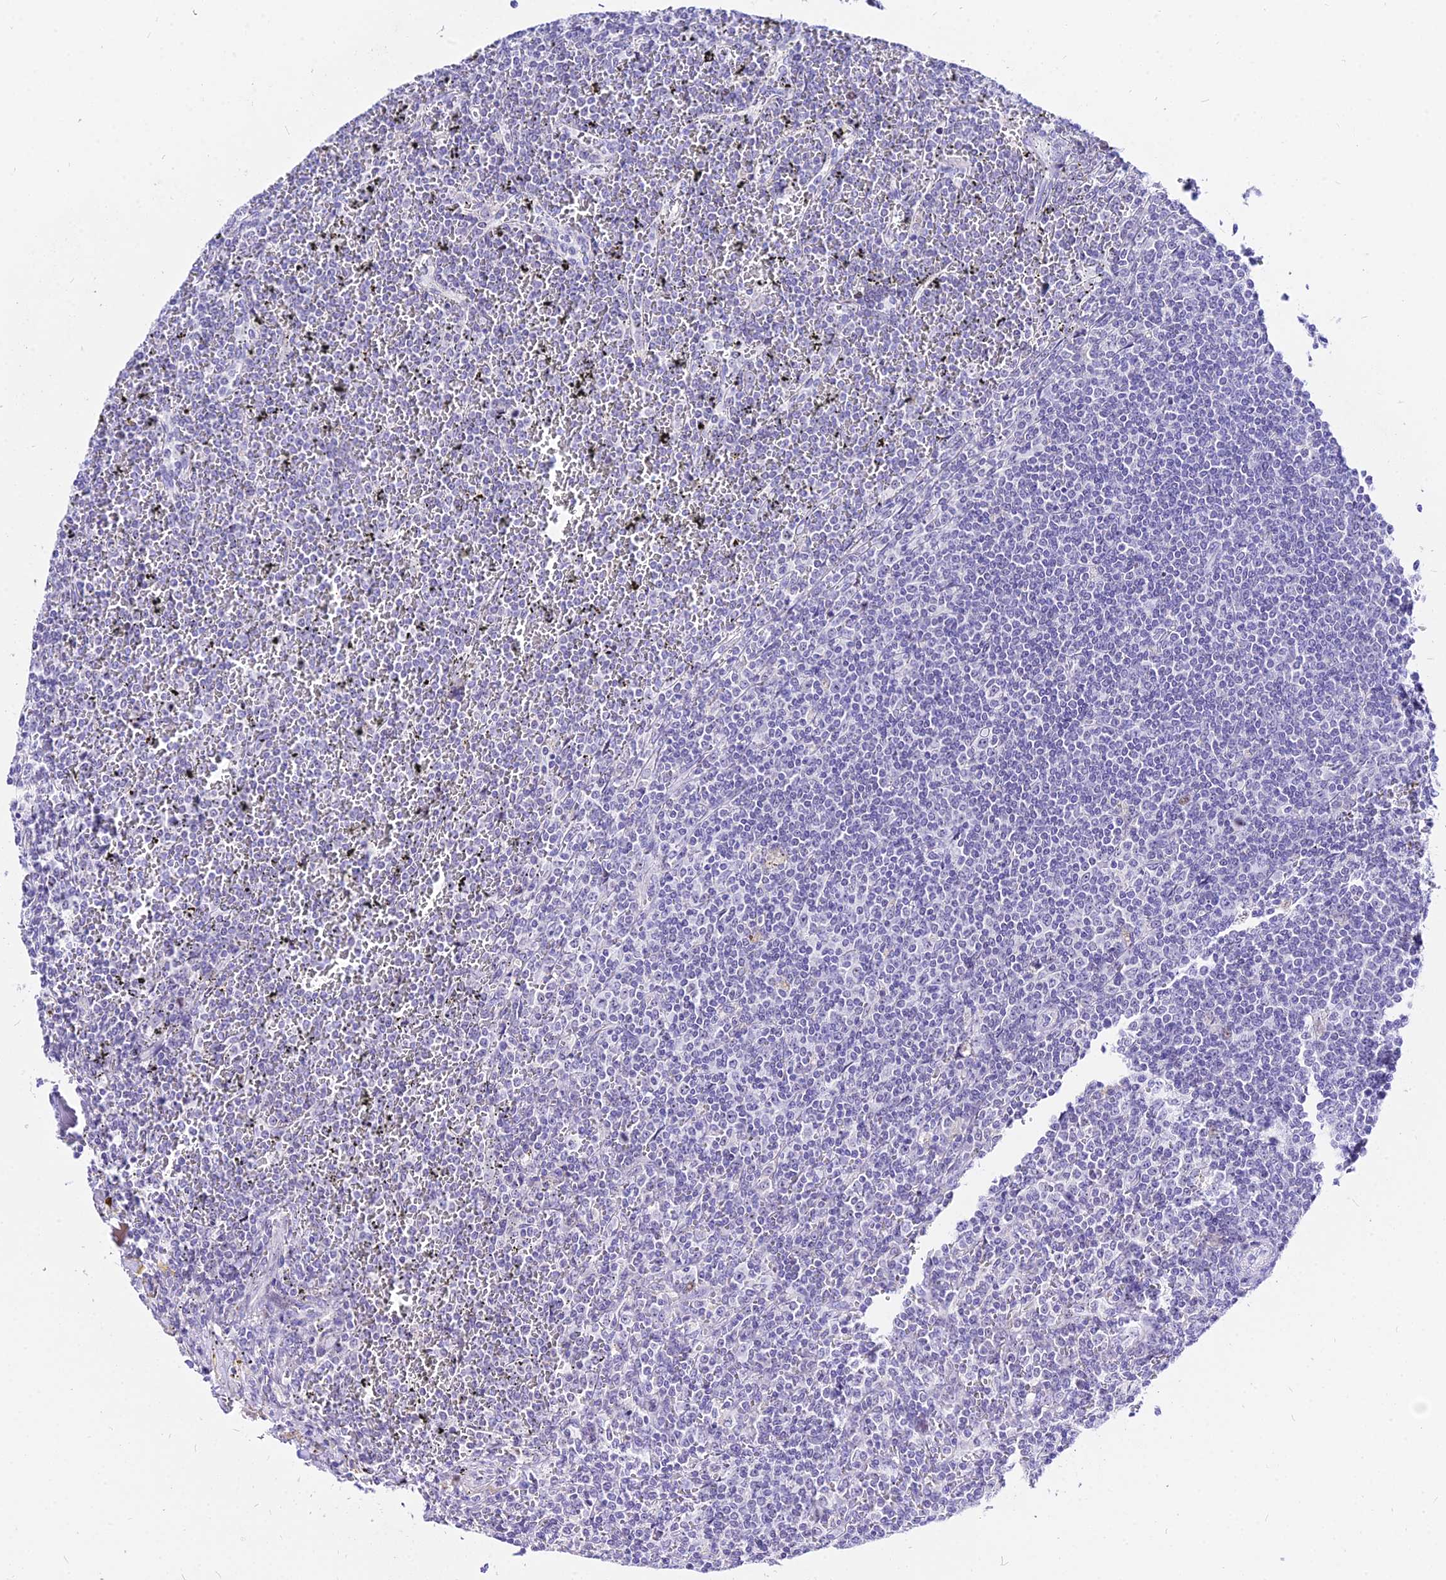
{"staining": {"intensity": "negative", "quantity": "none", "location": "none"}, "tissue": "lymphoma", "cell_type": "Tumor cells", "image_type": "cancer", "snomed": [{"axis": "morphology", "description": "Malignant lymphoma, non-Hodgkin's type, Low grade"}, {"axis": "topography", "description": "Spleen"}], "caption": "This is a photomicrograph of immunohistochemistry (IHC) staining of malignant lymphoma, non-Hodgkin's type (low-grade), which shows no staining in tumor cells.", "gene": "CARD18", "patient": {"sex": "female", "age": 19}}